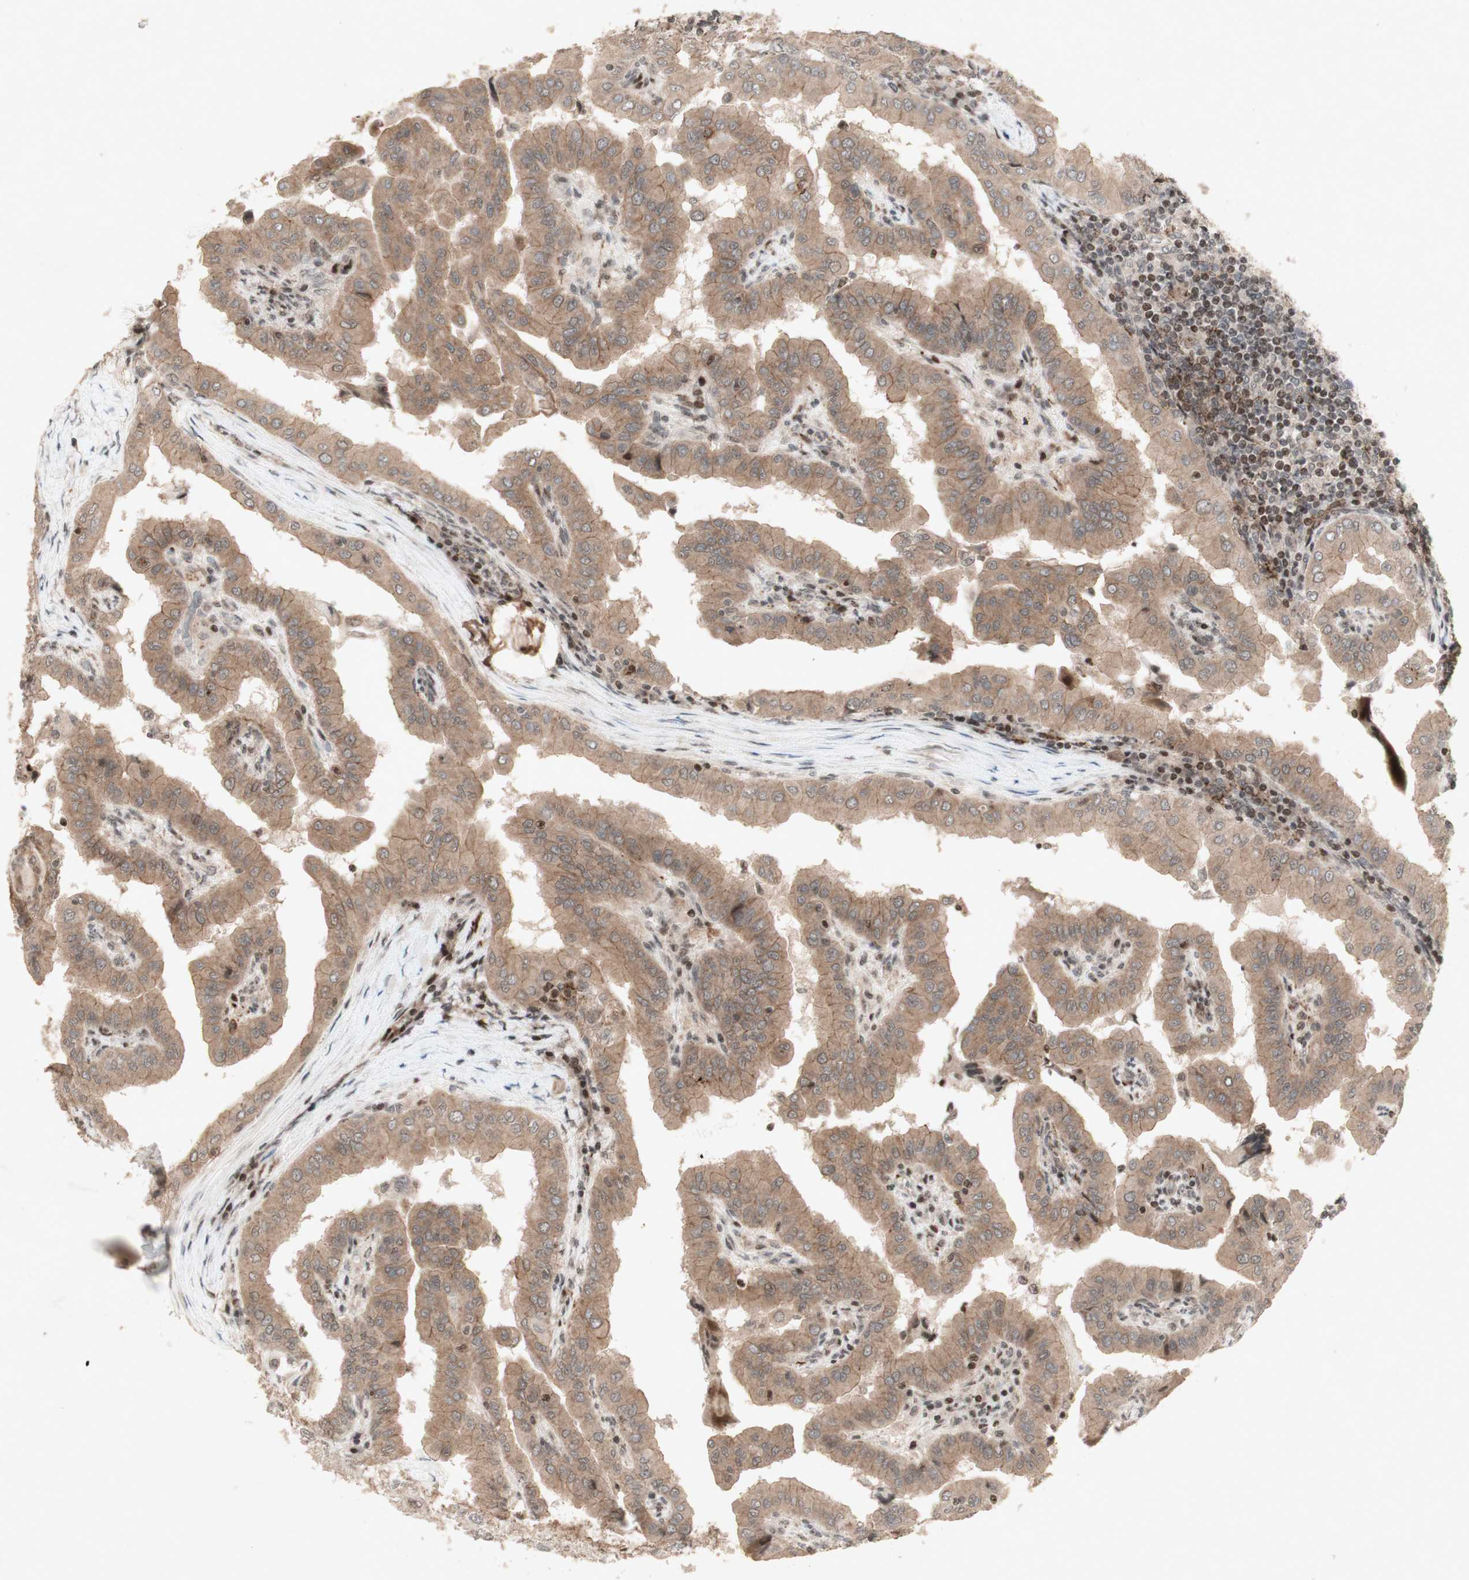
{"staining": {"intensity": "moderate", "quantity": ">75%", "location": "cytoplasmic/membranous"}, "tissue": "thyroid cancer", "cell_type": "Tumor cells", "image_type": "cancer", "snomed": [{"axis": "morphology", "description": "Papillary adenocarcinoma, NOS"}, {"axis": "topography", "description": "Thyroid gland"}], "caption": "IHC photomicrograph of neoplastic tissue: papillary adenocarcinoma (thyroid) stained using IHC shows medium levels of moderate protein expression localized specifically in the cytoplasmic/membranous of tumor cells, appearing as a cytoplasmic/membranous brown color.", "gene": "PLXNA1", "patient": {"sex": "male", "age": 33}}